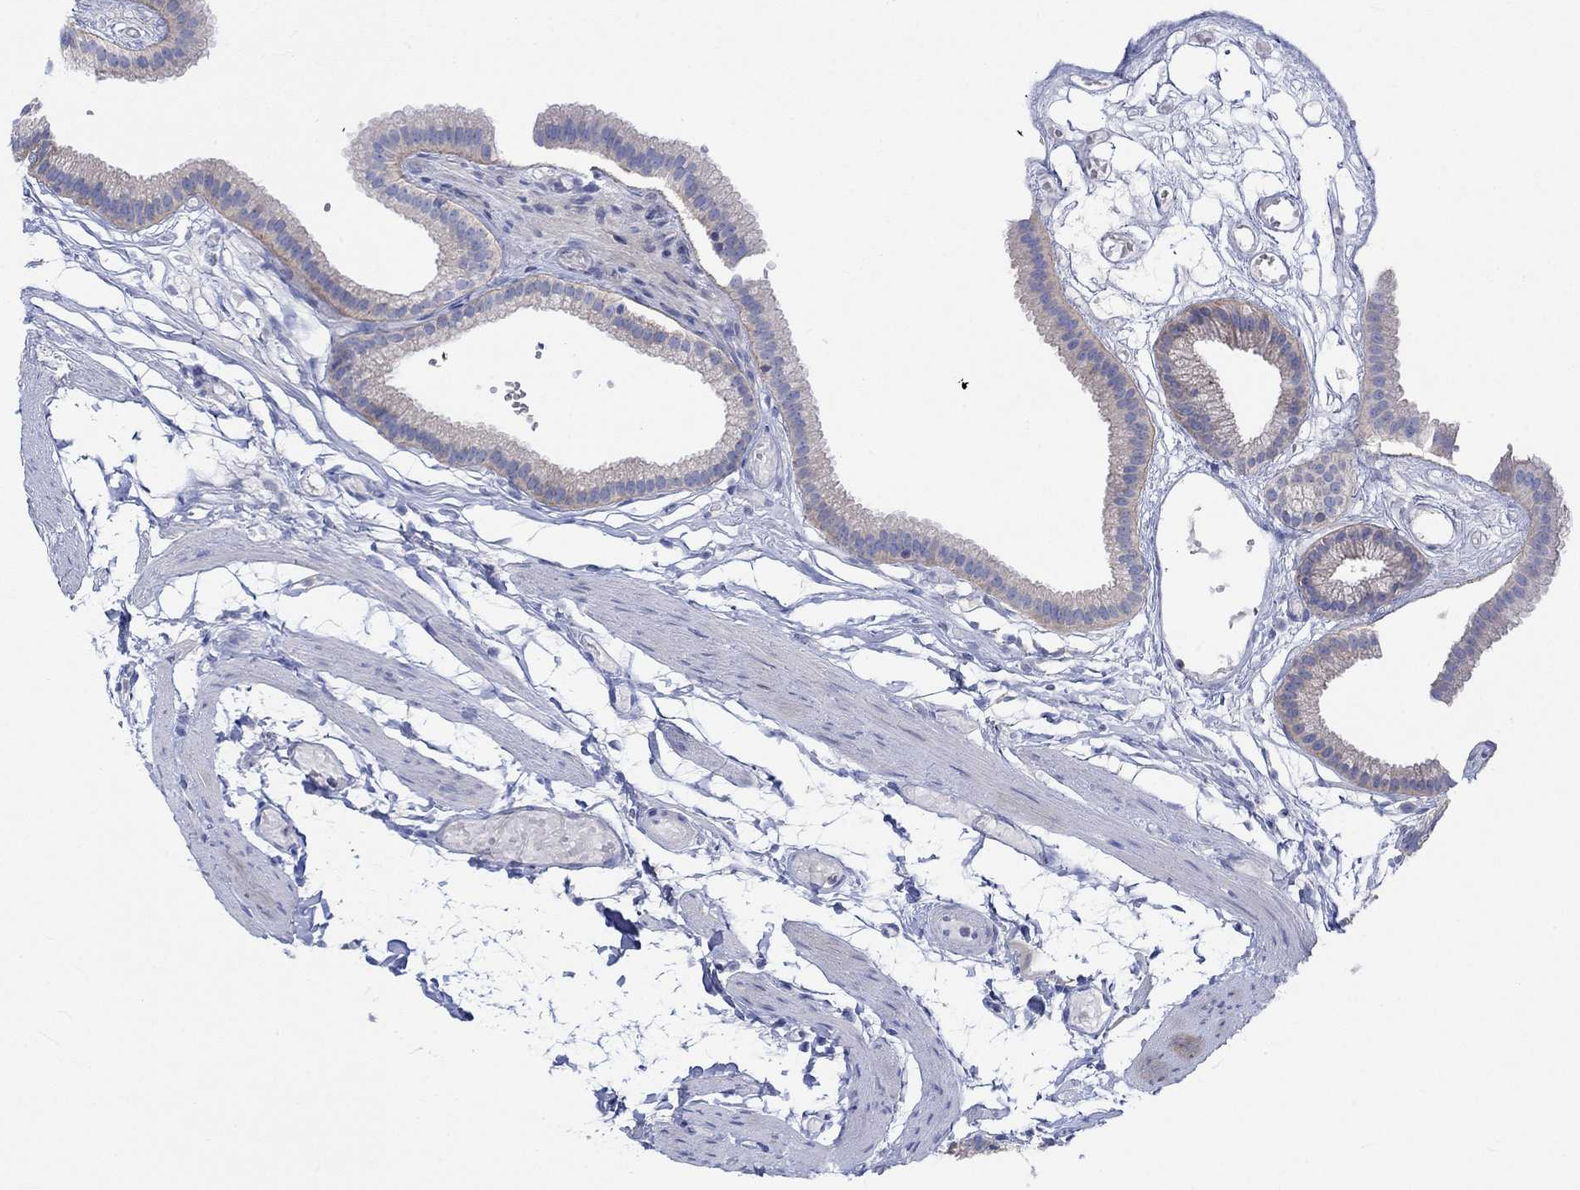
{"staining": {"intensity": "weak", "quantity": "<25%", "location": "cytoplasmic/membranous"}, "tissue": "gallbladder", "cell_type": "Glandular cells", "image_type": "normal", "snomed": [{"axis": "morphology", "description": "Normal tissue, NOS"}, {"axis": "topography", "description": "Gallbladder"}], "caption": "An immunohistochemistry micrograph of benign gallbladder is shown. There is no staining in glandular cells of gallbladder. Brightfield microscopy of IHC stained with DAB (brown) and hematoxylin (blue), captured at high magnification.", "gene": "REEP6", "patient": {"sex": "female", "age": 45}}